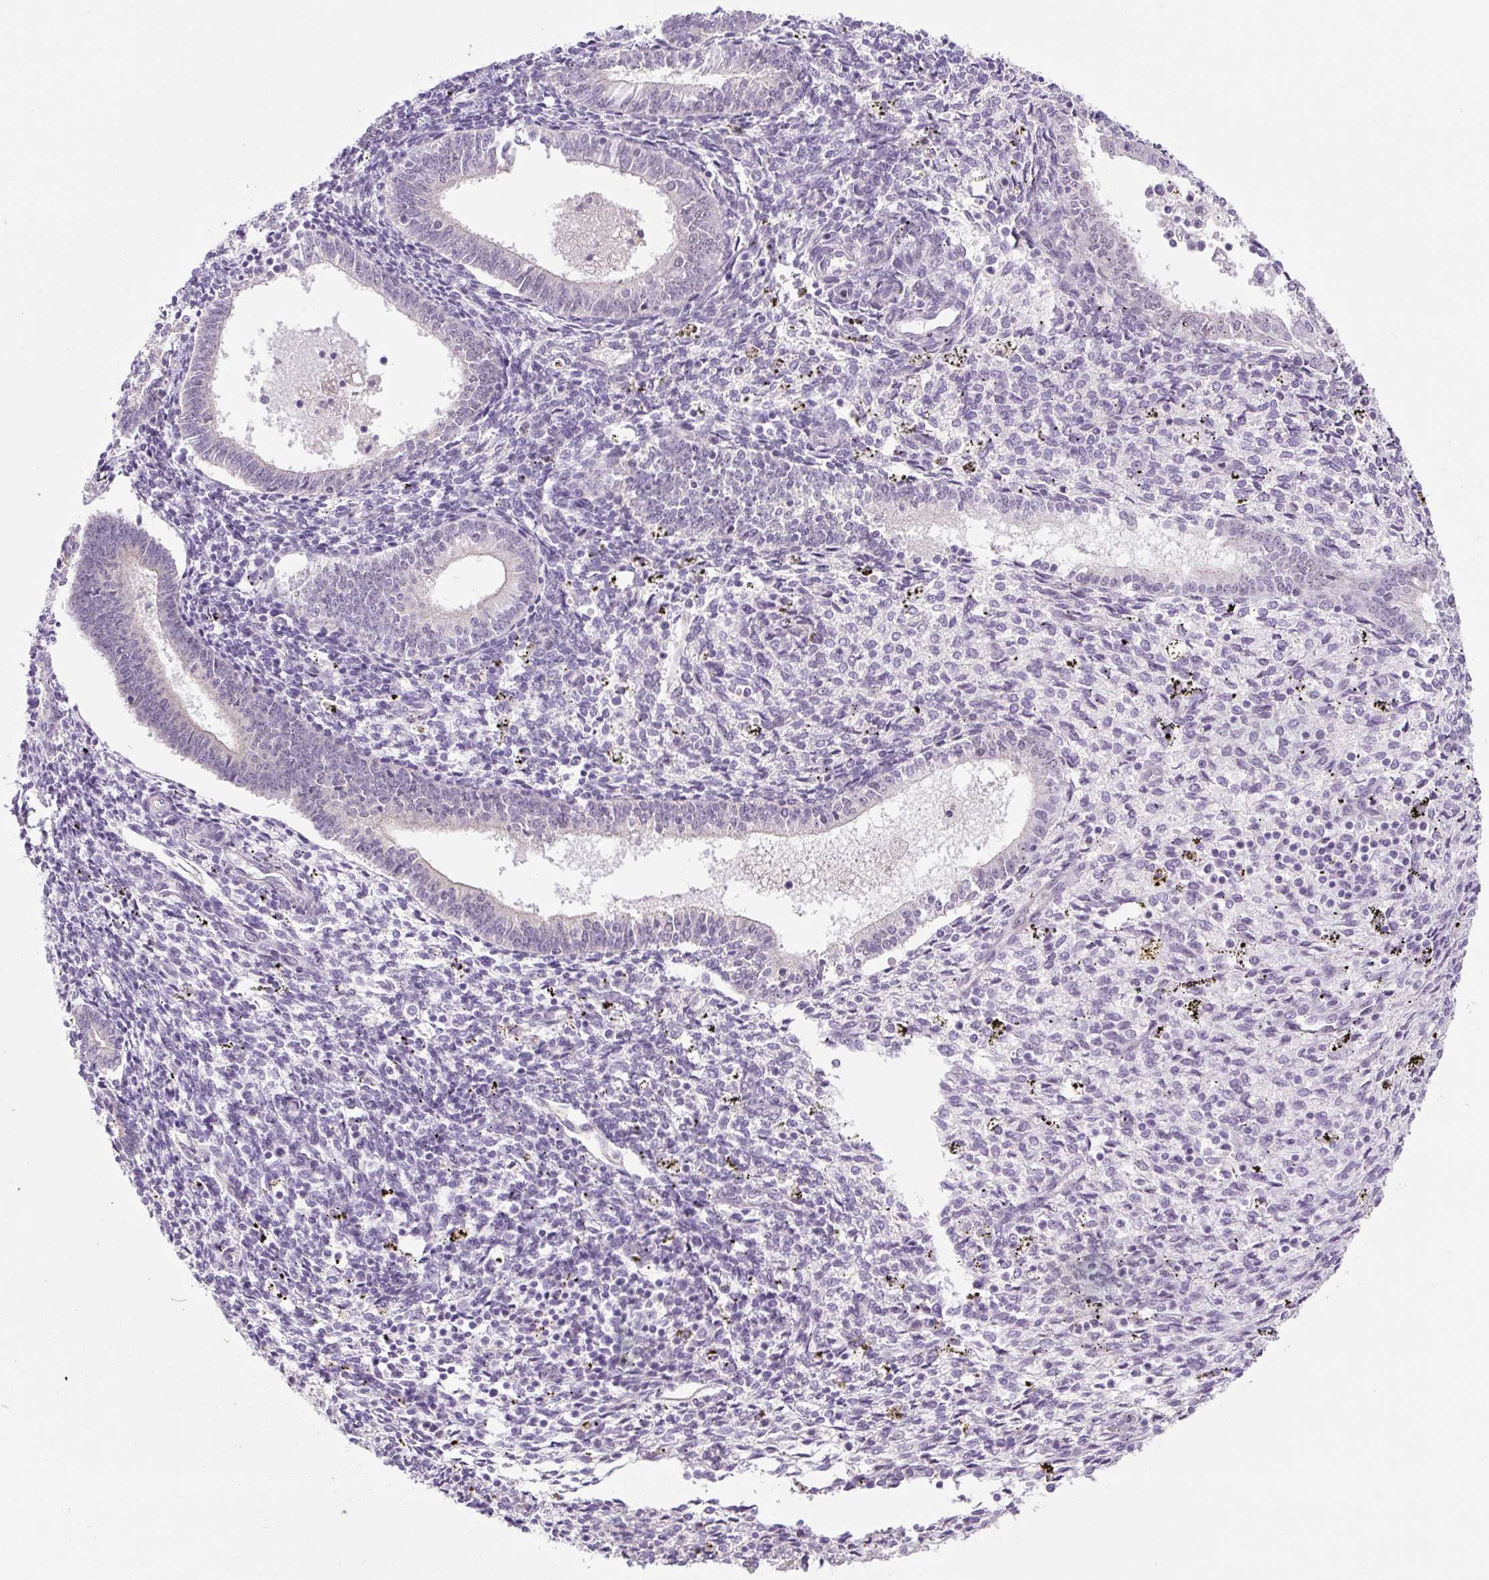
{"staining": {"intensity": "negative", "quantity": "none", "location": "none"}, "tissue": "endometrium", "cell_type": "Cells in endometrial stroma", "image_type": "normal", "snomed": [{"axis": "morphology", "description": "Normal tissue, NOS"}, {"axis": "topography", "description": "Endometrium"}], "caption": "This image is of unremarkable endometrium stained with IHC to label a protein in brown with the nuclei are counter-stained blue. There is no positivity in cells in endometrial stroma. (DAB (3,3'-diaminobenzidine) immunohistochemistry (IHC) visualized using brightfield microscopy, high magnification).", "gene": "PRM1", "patient": {"sex": "female", "age": 41}}